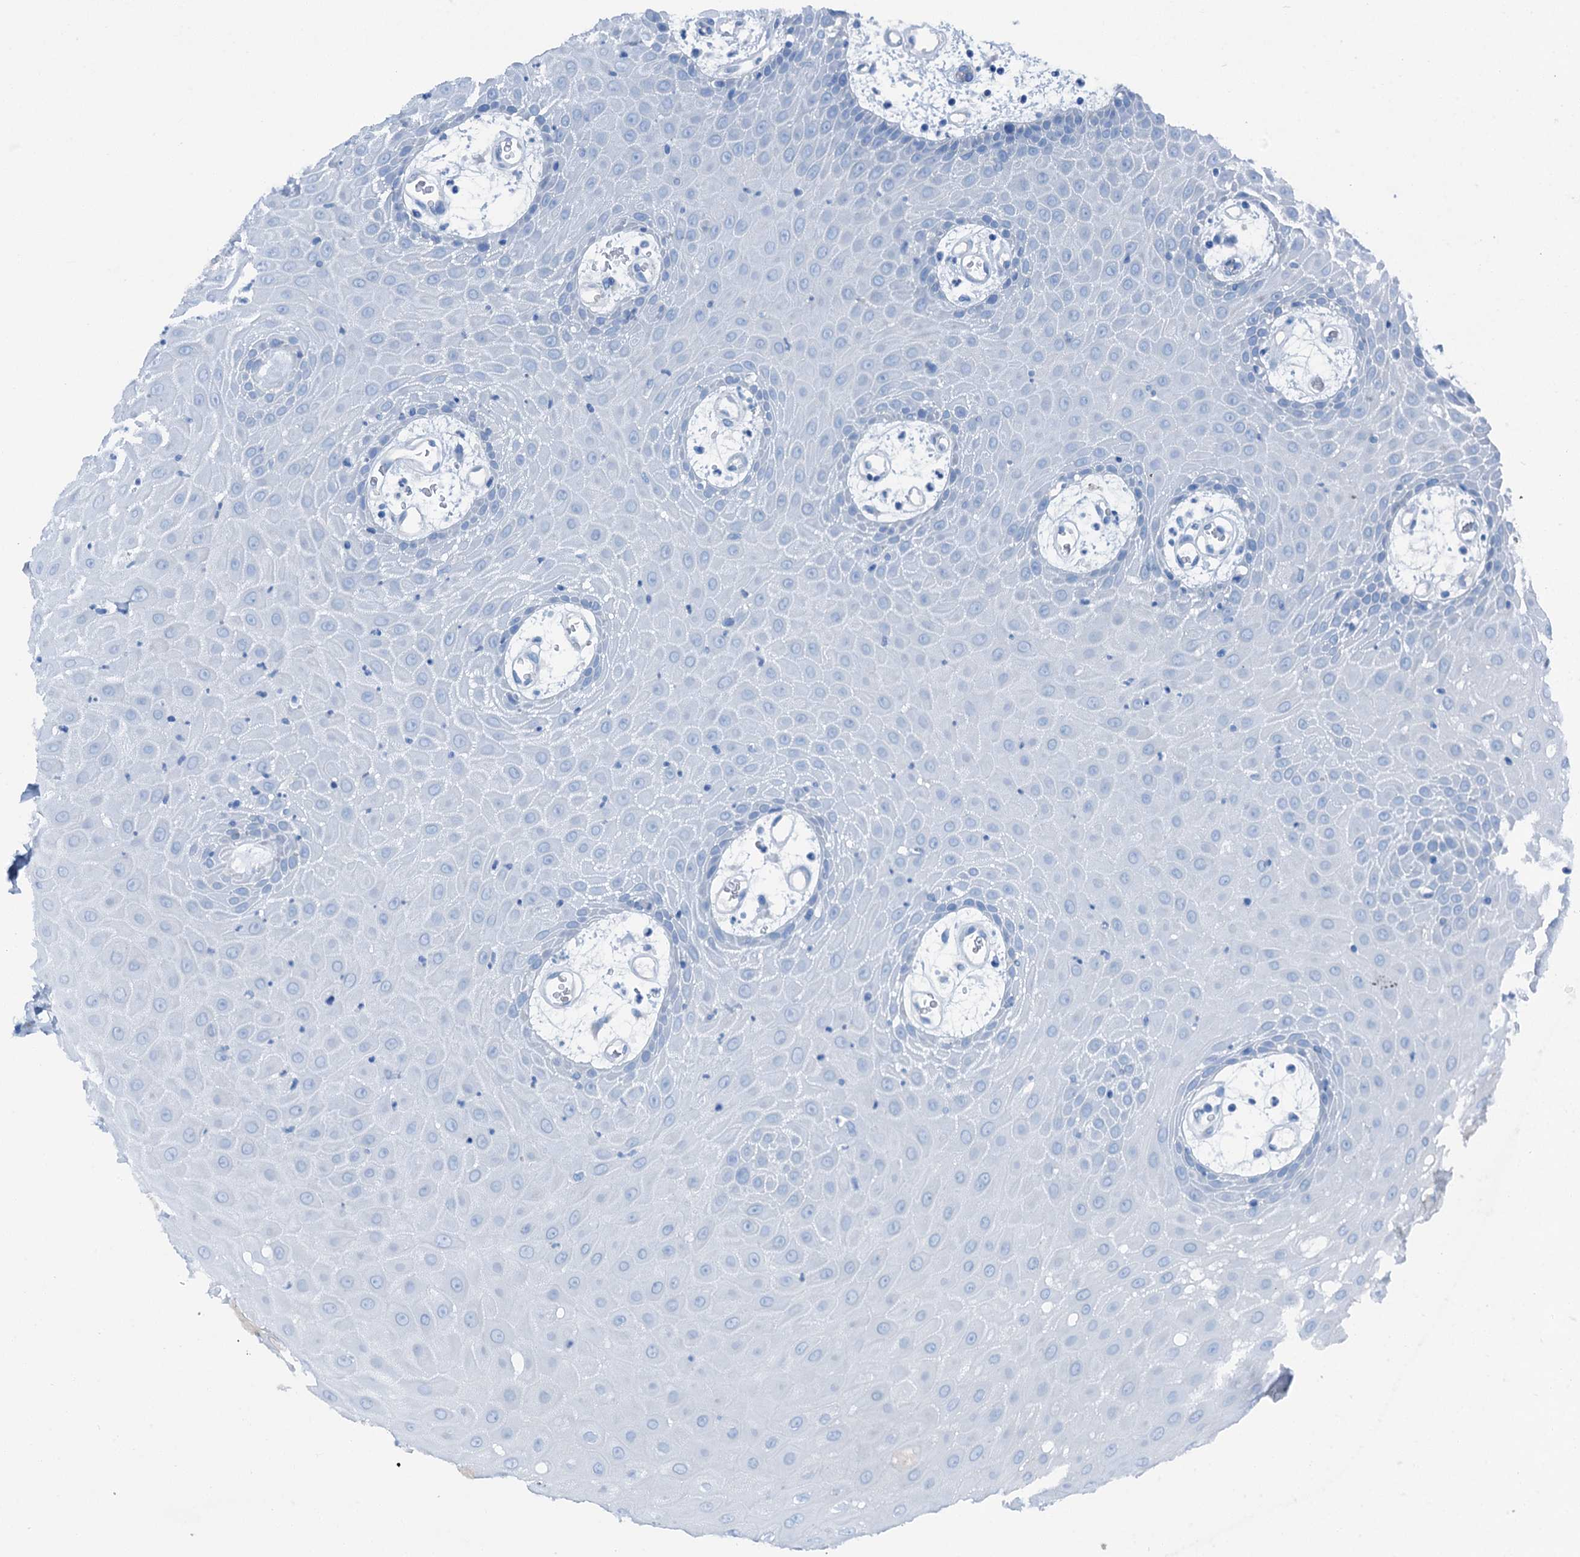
{"staining": {"intensity": "negative", "quantity": "none", "location": "none"}, "tissue": "oral mucosa", "cell_type": "Squamous epithelial cells", "image_type": "normal", "snomed": [{"axis": "morphology", "description": "Normal tissue, NOS"}, {"axis": "topography", "description": "Skeletal muscle"}, {"axis": "topography", "description": "Oral tissue"}, {"axis": "topography", "description": "Salivary gland"}, {"axis": "topography", "description": "Peripheral nerve tissue"}], "caption": "This is an IHC histopathology image of benign human oral mucosa. There is no expression in squamous epithelial cells.", "gene": "C1QTNF4", "patient": {"sex": "male", "age": 54}}